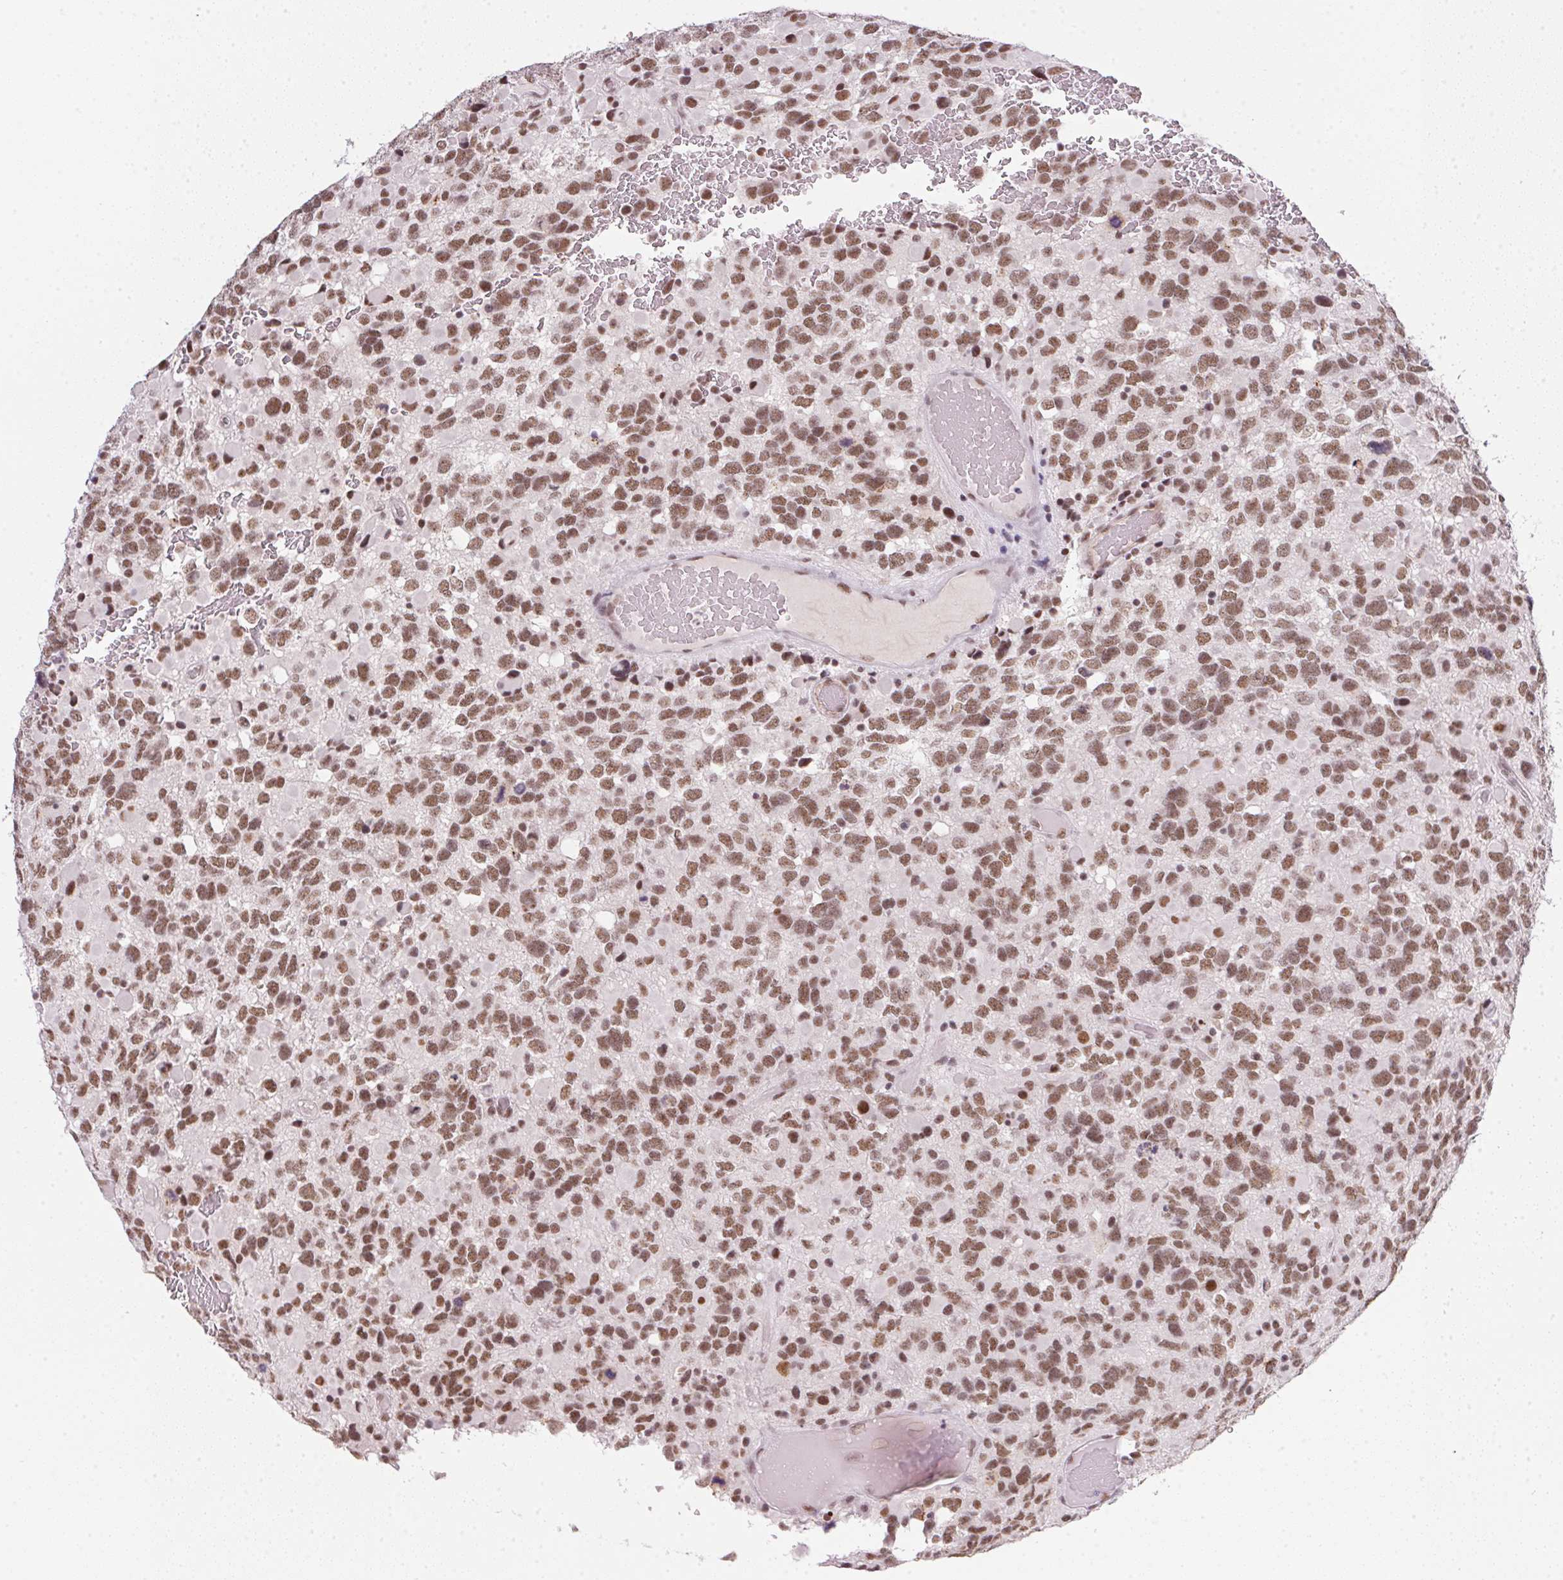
{"staining": {"intensity": "moderate", "quantity": ">75%", "location": "nuclear"}, "tissue": "glioma", "cell_type": "Tumor cells", "image_type": "cancer", "snomed": [{"axis": "morphology", "description": "Glioma, malignant, High grade"}, {"axis": "topography", "description": "Brain"}], "caption": "Tumor cells show medium levels of moderate nuclear positivity in approximately >75% of cells in human malignant glioma (high-grade). (DAB IHC with brightfield microscopy, high magnification).", "gene": "SRSF7", "patient": {"sex": "female", "age": 40}}